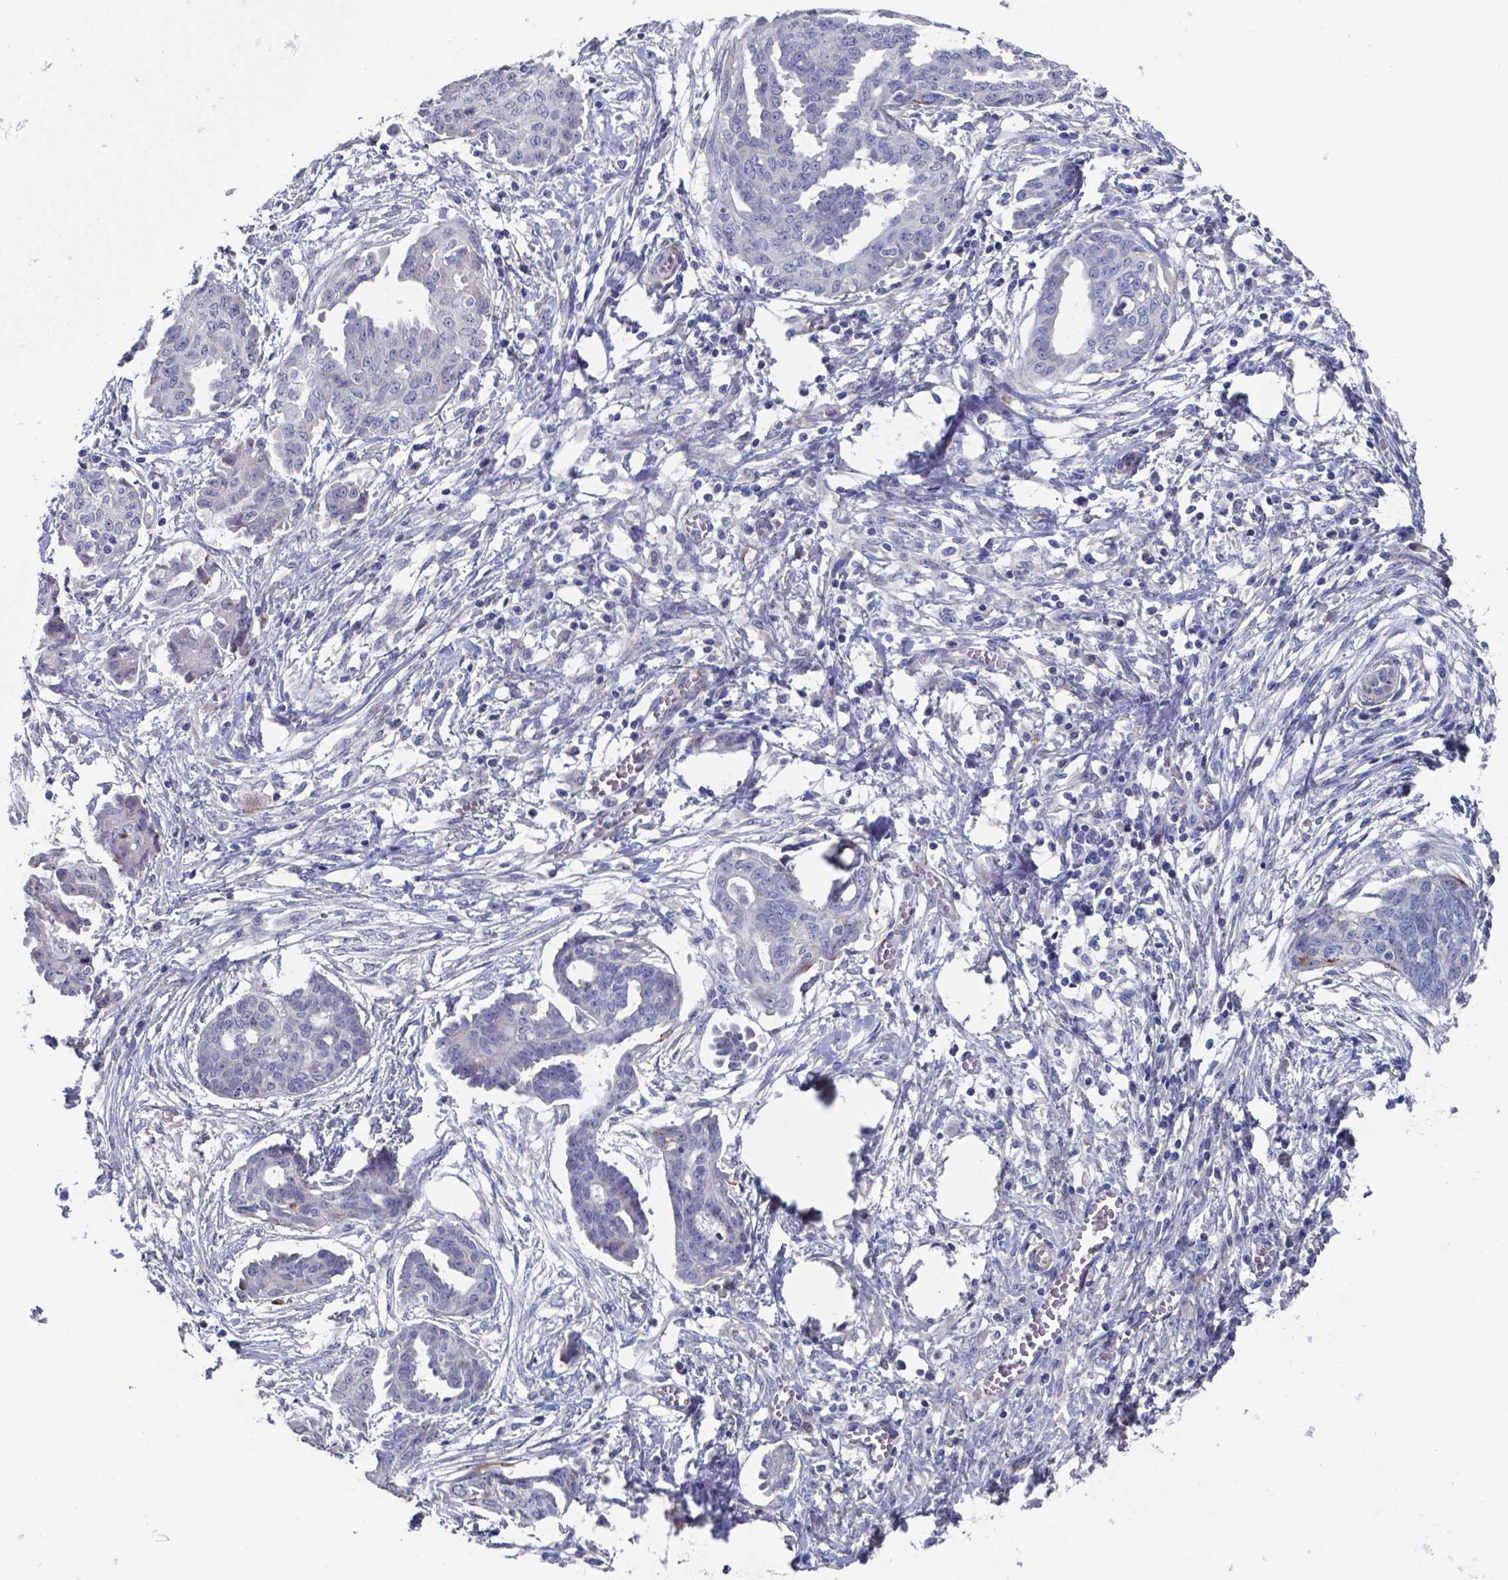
{"staining": {"intensity": "negative", "quantity": "none", "location": "none"}, "tissue": "ovarian cancer", "cell_type": "Tumor cells", "image_type": "cancer", "snomed": [{"axis": "morphology", "description": "Cystadenocarcinoma, serous, NOS"}, {"axis": "topography", "description": "Ovary"}], "caption": "Protein analysis of serous cystadenocarcinoma (ovarian) reveals no significant expression in tumor cells.", "gene": "PLA2R1", "patient": {"sex": "female", "age": 71}}